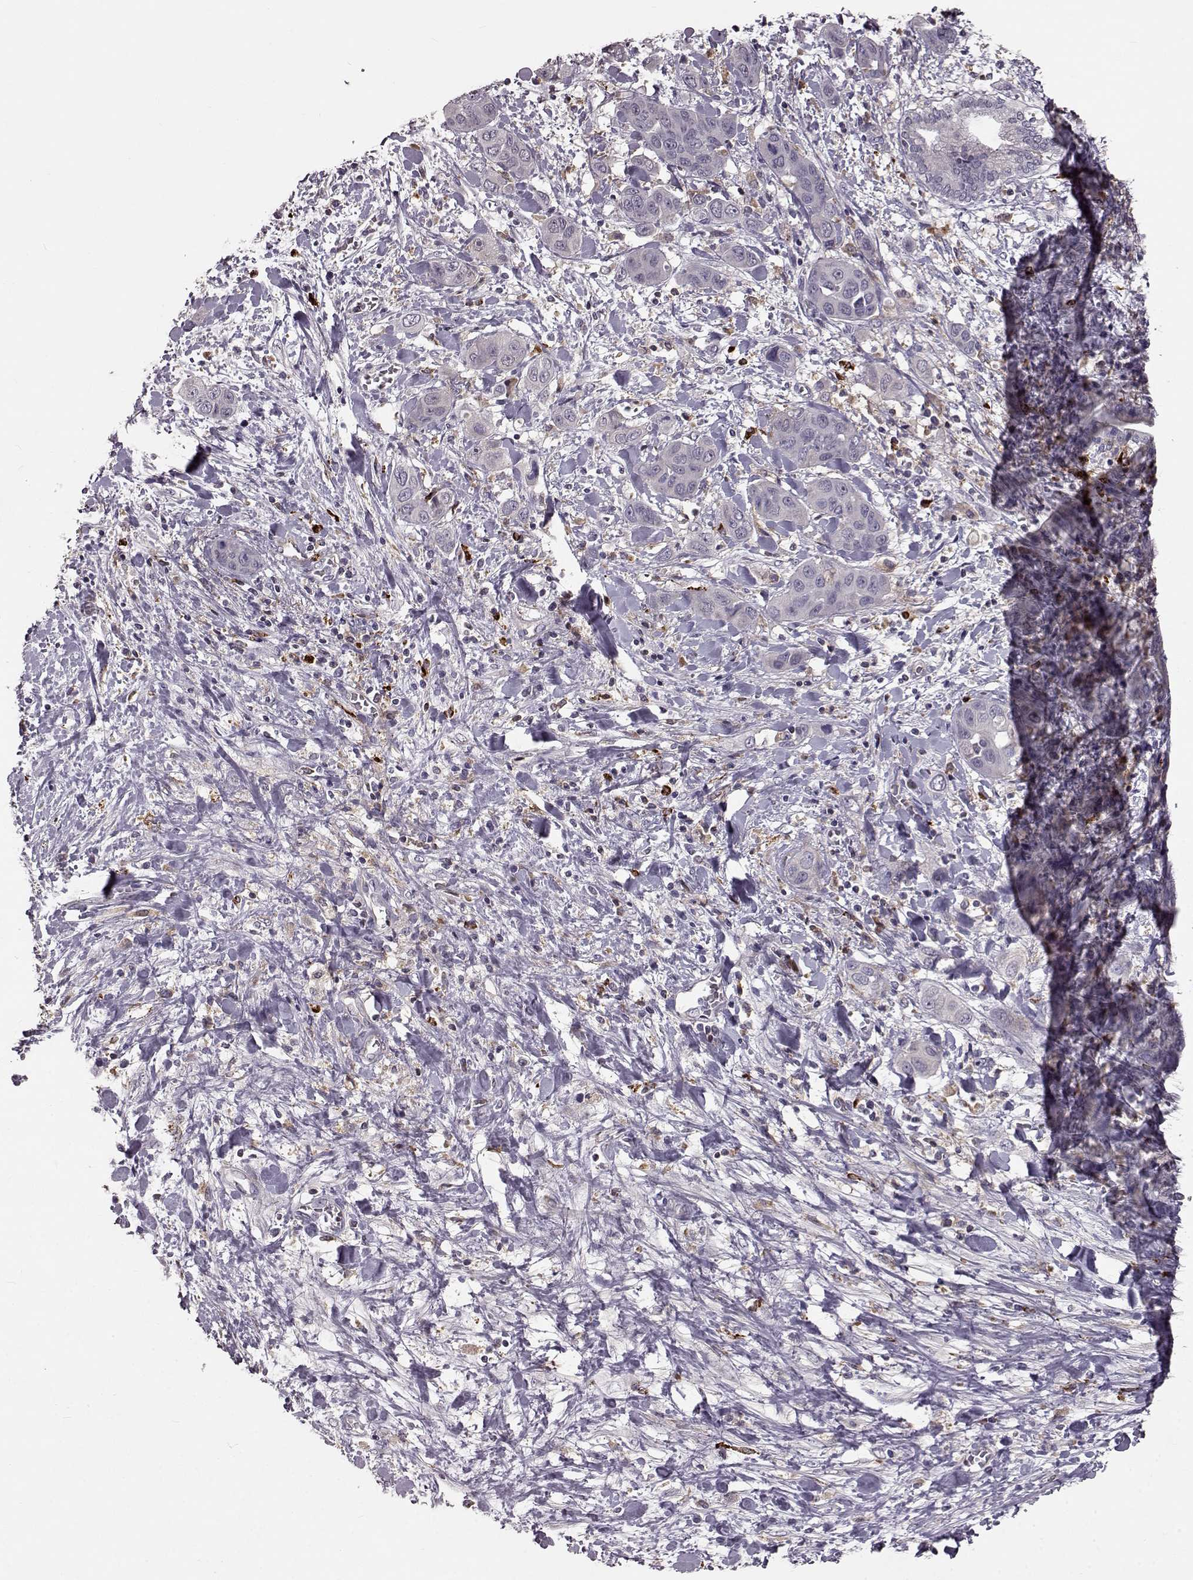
{"staining": {"intensity": "negative", "quantity": "none", "location": "none"}, "tissue": "liver cancer", "cell_type": "Tumor cells", "image_type": "cancer", "snomed": [{"axis": "morphology", "description": "Cholangiocarcinoma"}, {"axis": "topography", "description": "Liver"}], "caption": "A high-resolution image shows IHC staining of liver cancer (cholangiocarcinoma), which reveals no significant staining in tumor cells.", "gene": "CCNF", "patient": {"sex": "female", "age": 52}}